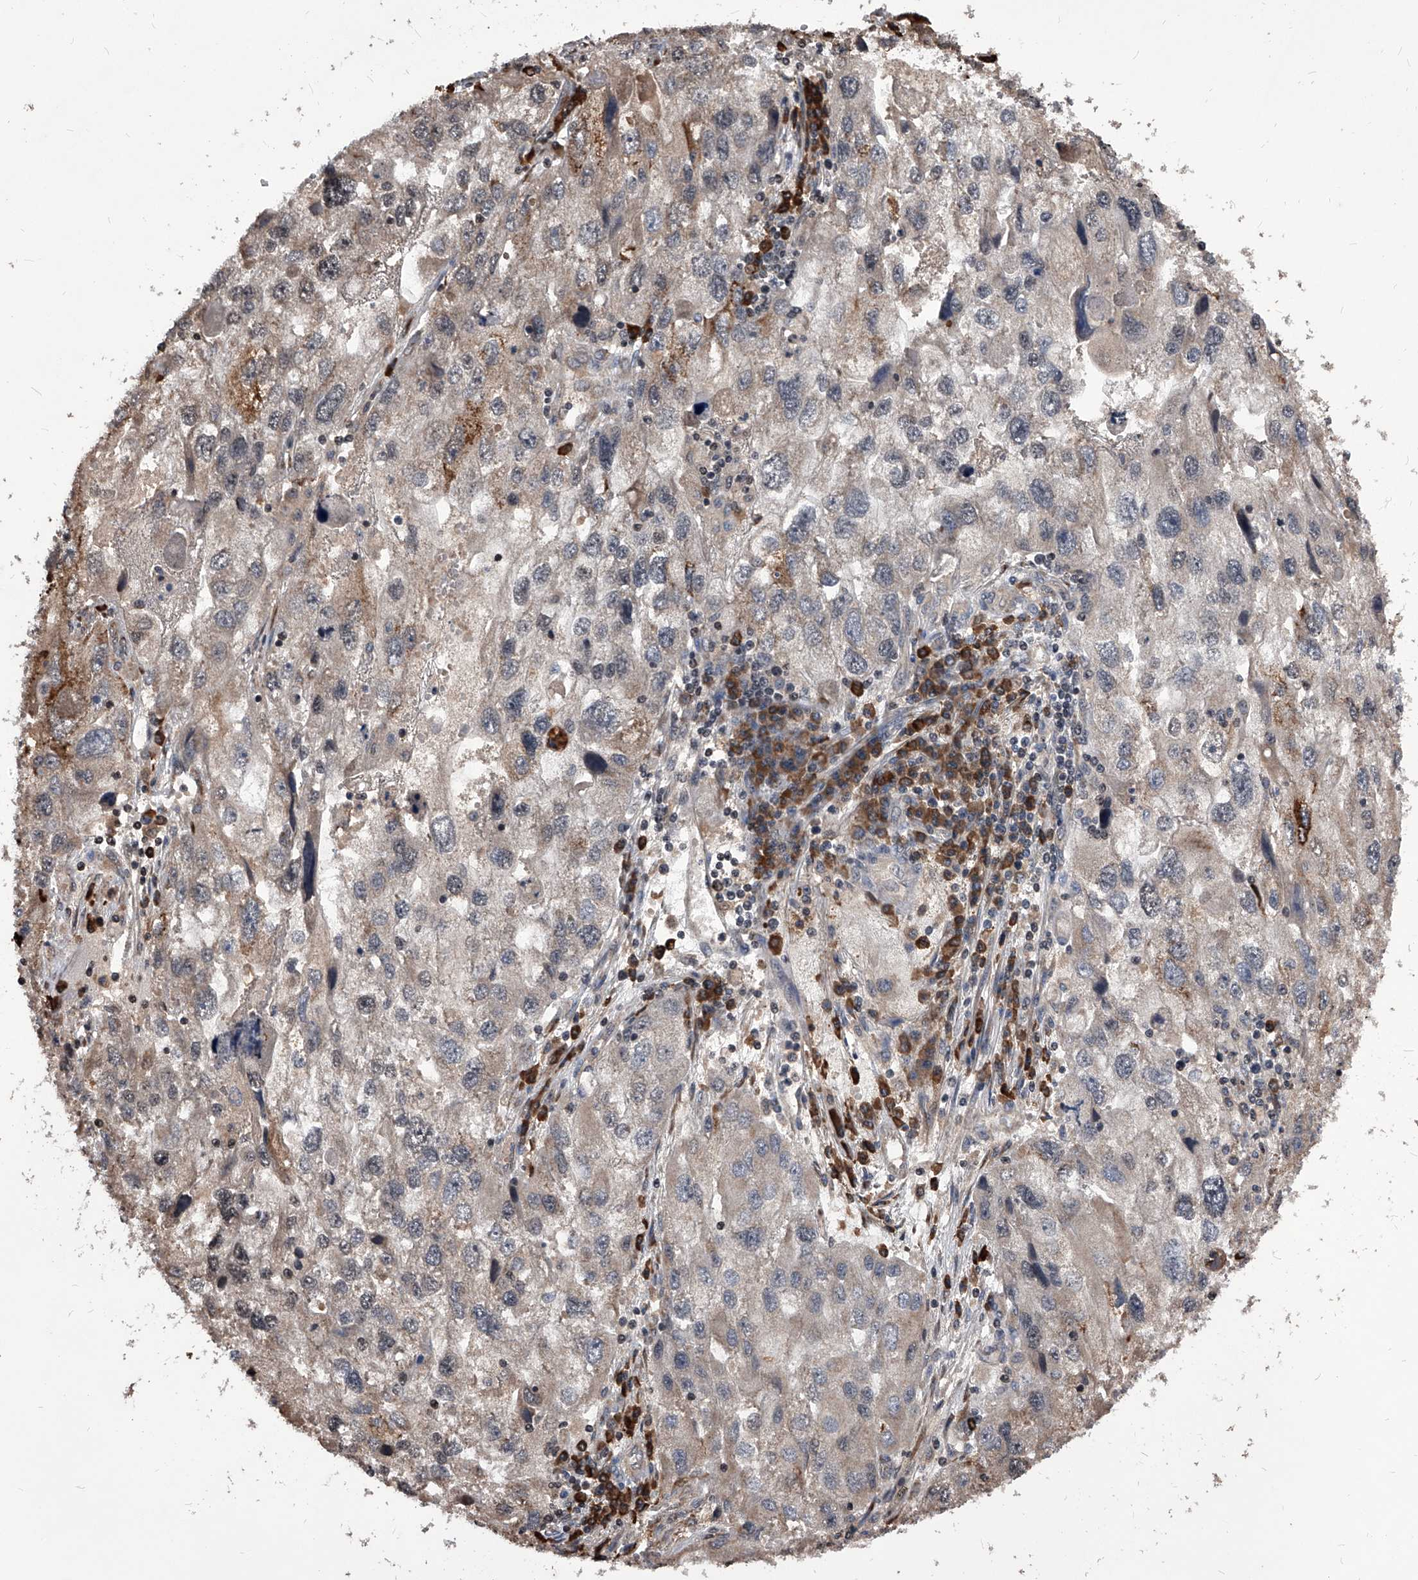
{"staining": {"intensity": "weak", "quantity": "<25%", "location": "cytoplasmic/membranous"}, "tissue": "endometrial cancer", "cell_type": "Tumor cells", "image_type": "cancer", "snomed": [{"axis": "morphology", "description": "Adenocarcinoma, NOS"}, {"axis": "topography", "description": "Endometrium"}], "caption": "This is an immunohistochemistry image of endometrial adenocarcinoma. There is no staining in tumor cells.", "gene": "ID1", "patient": {"sex": "female", "age": 49}}